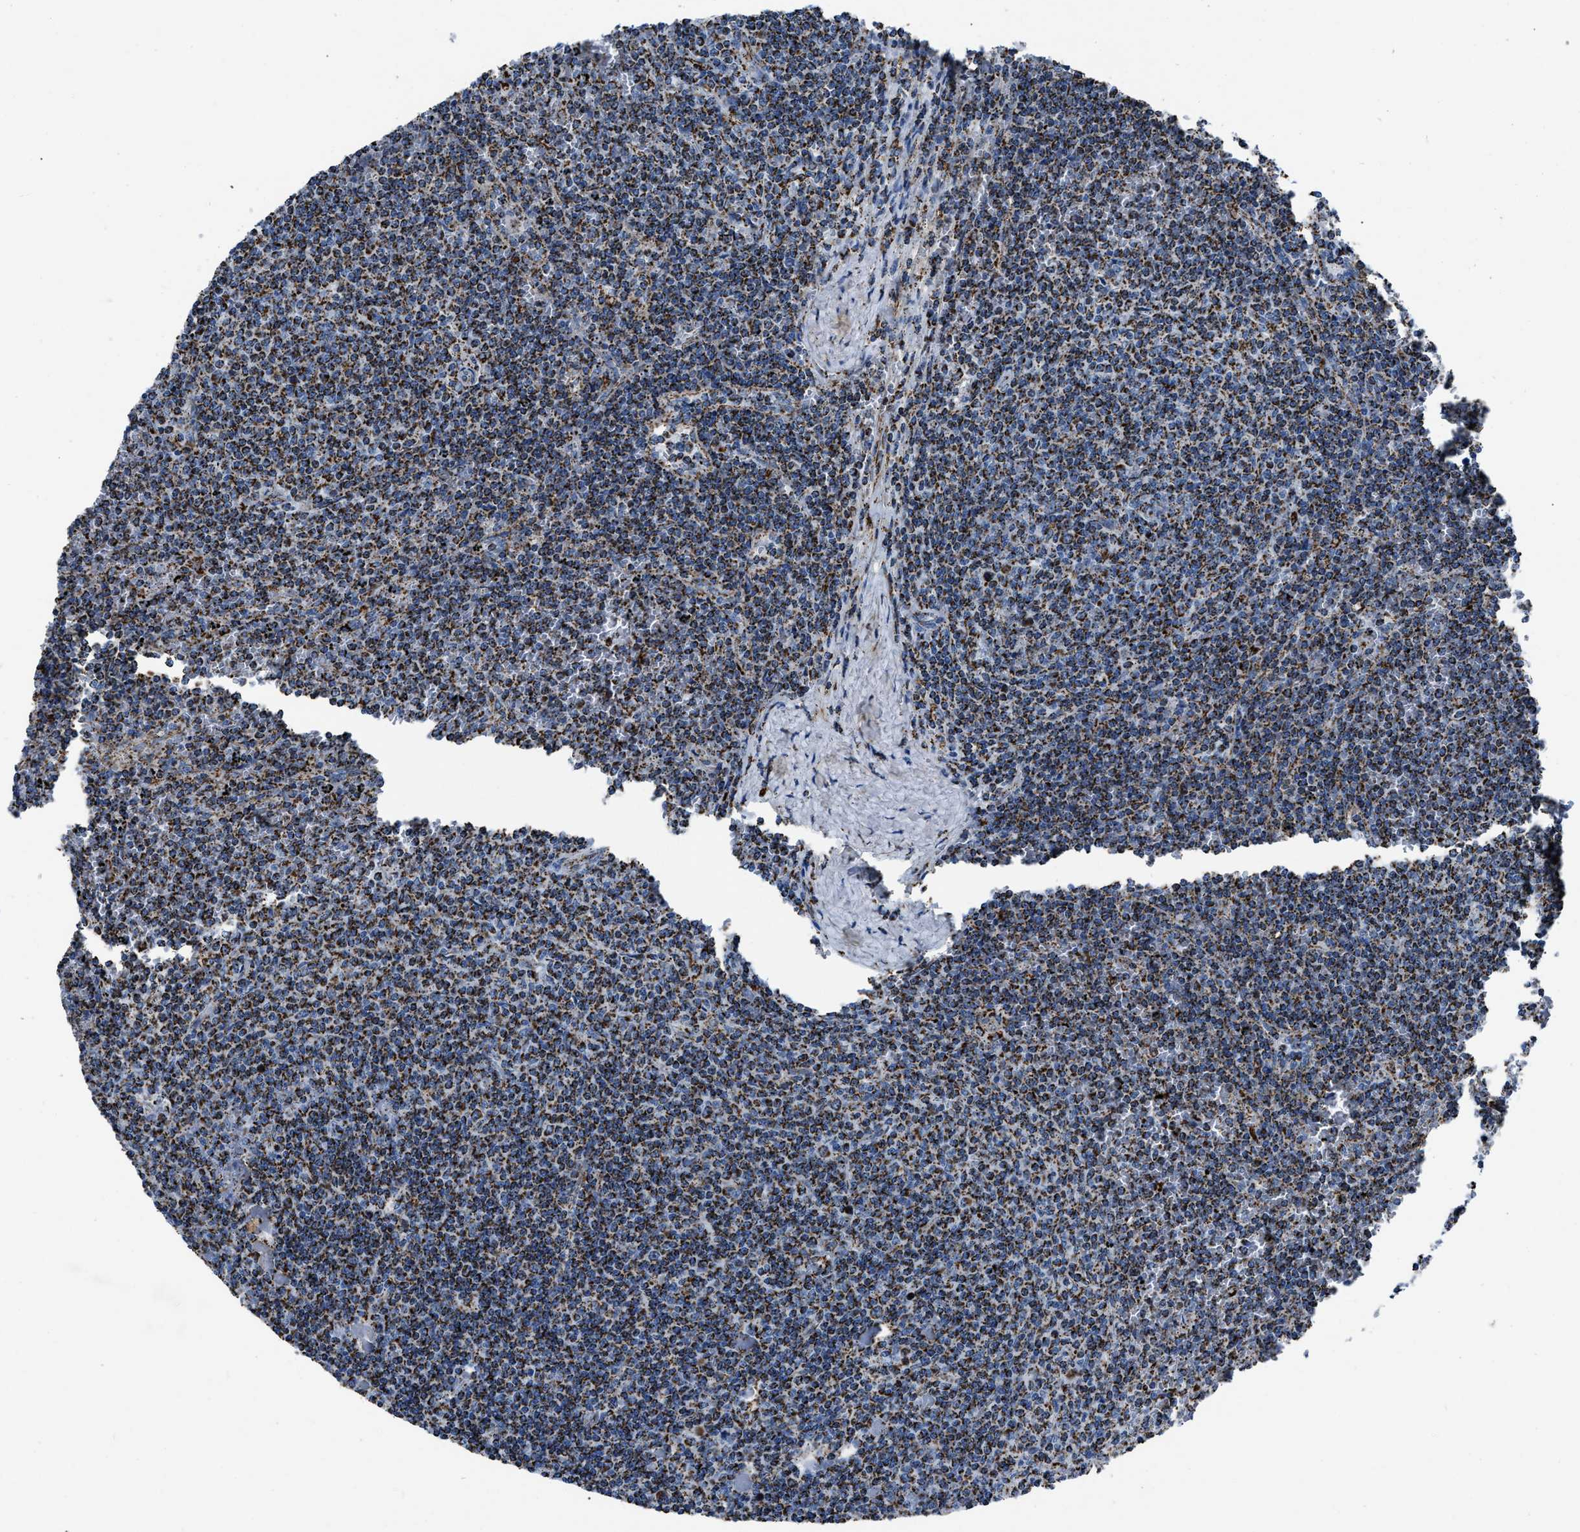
{"staining": {"intensity": "moderate", "quantity": ">75%", "location": "cytoplasmic/membranous"}, "tissue": "lymphoma", "cell_type": "Tumor cells", "image_type": "cancer", "snomed": [{"axis": "morphology", "description": "Malignant lymphoma, non-Hodgkin's type, Low grade"}, {"axis": "topography", "description": "Spleen"}], "caption": "Immunohistochemistry micrograph of low-grade malignant lymphoma, non-Hodgkin's type stained for a protein (brown), which reveals medium levels of moderate cytoplasmic/membranous expression in about >75% of tumor cells.", "gene": "NSD3", "patient": {"sex": "female", "age": 50}}